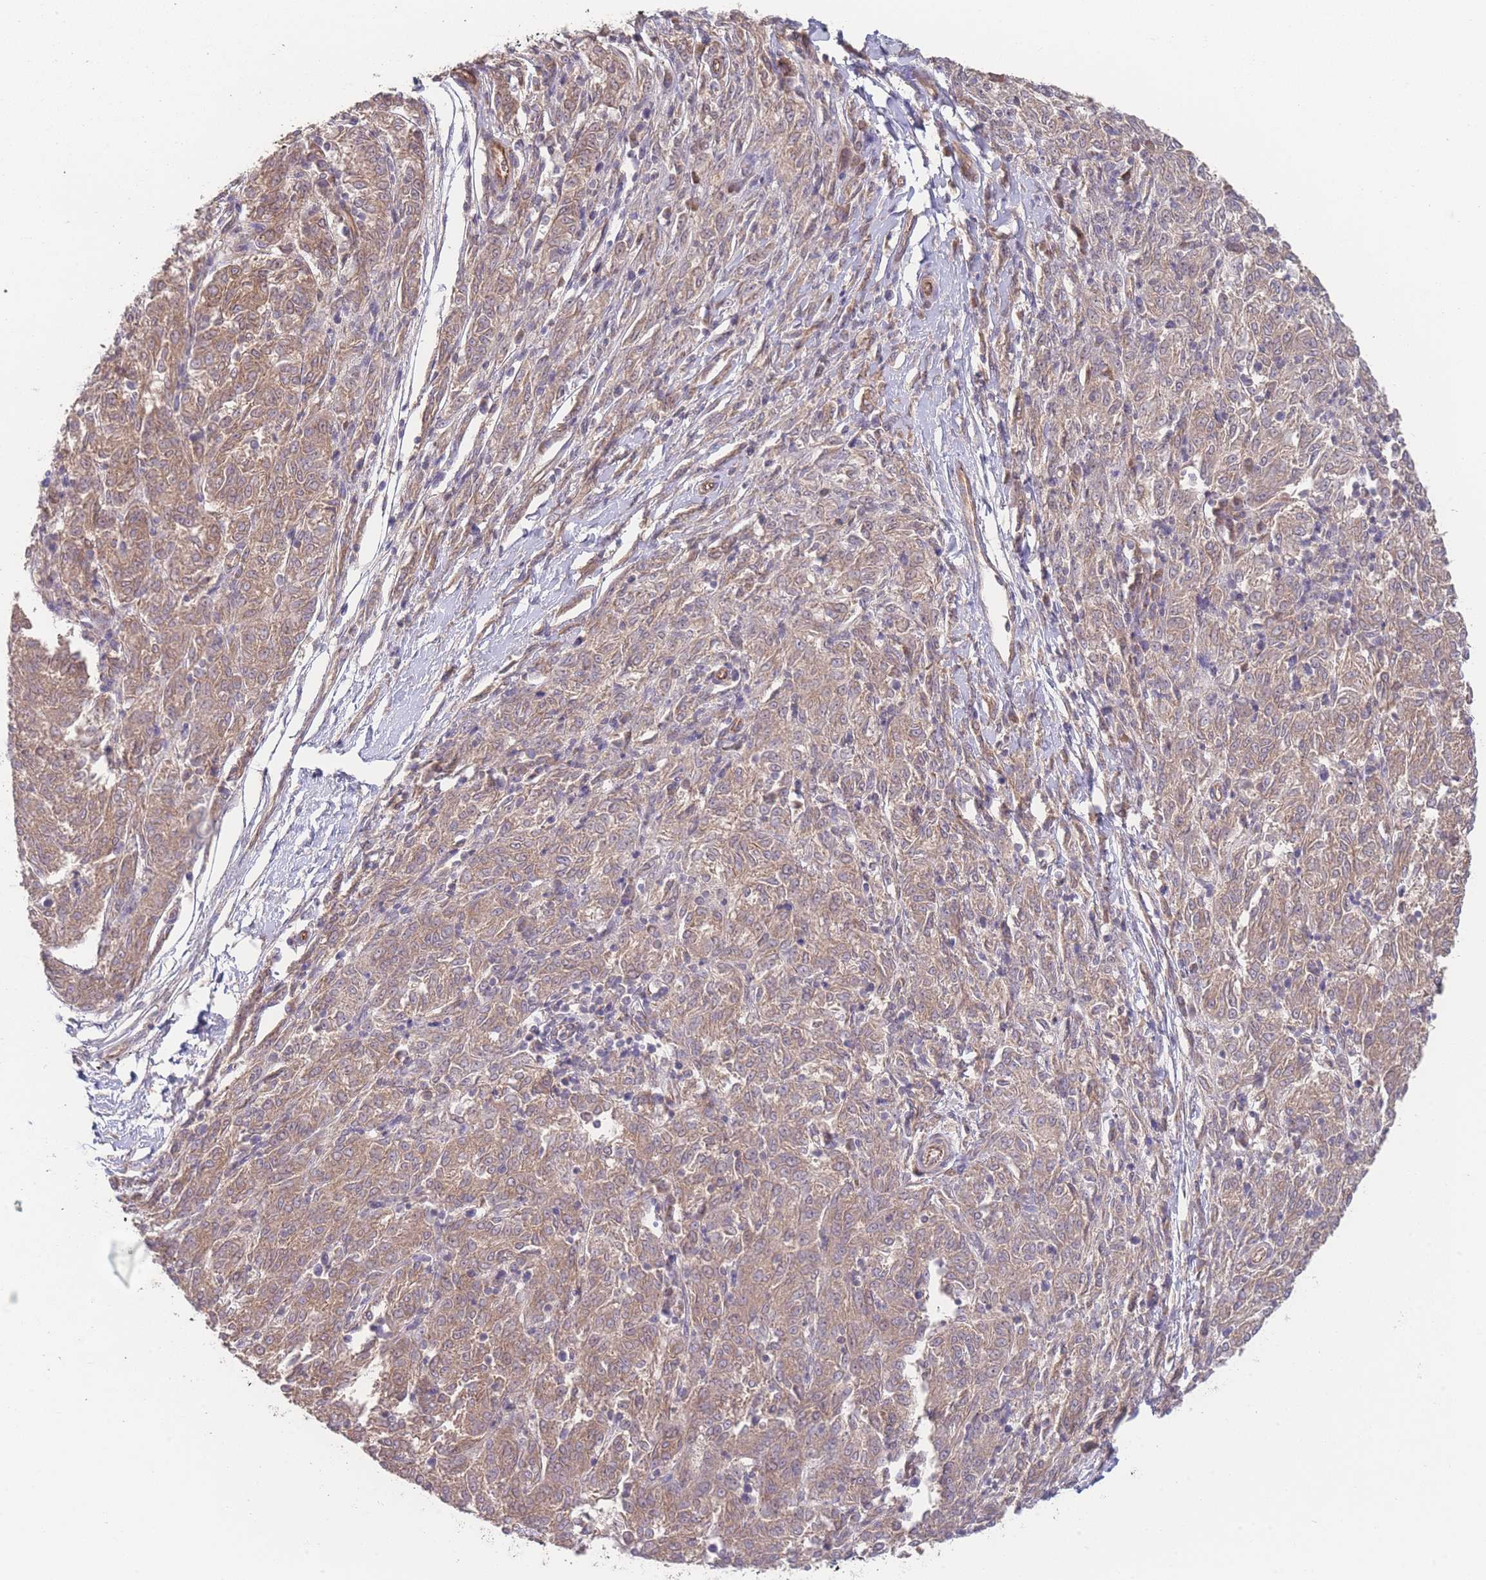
{"staining": {"intensity": "moderate", "quantity": "25%-75%", "location": "cytoplasmic/membranous"}, "tissue": "melanoma", "cell_type": "Tumor cells", "image_type": "cancer", "snomed": [{"axis": "morphology", "description": "Malignant melanoma, NOS"}, {"axis": "topography", "description": "Skin"}], "caption": "Tumor cells show moderate cytoplasmic/membranous expression in approximately 25%-75% of cells in malignant melanoma. (DAB IHC, brown staining for protein, blue staining for nuclei).", "gene": "PXMP4", "patient": {"sex": "female", "age": 72}}